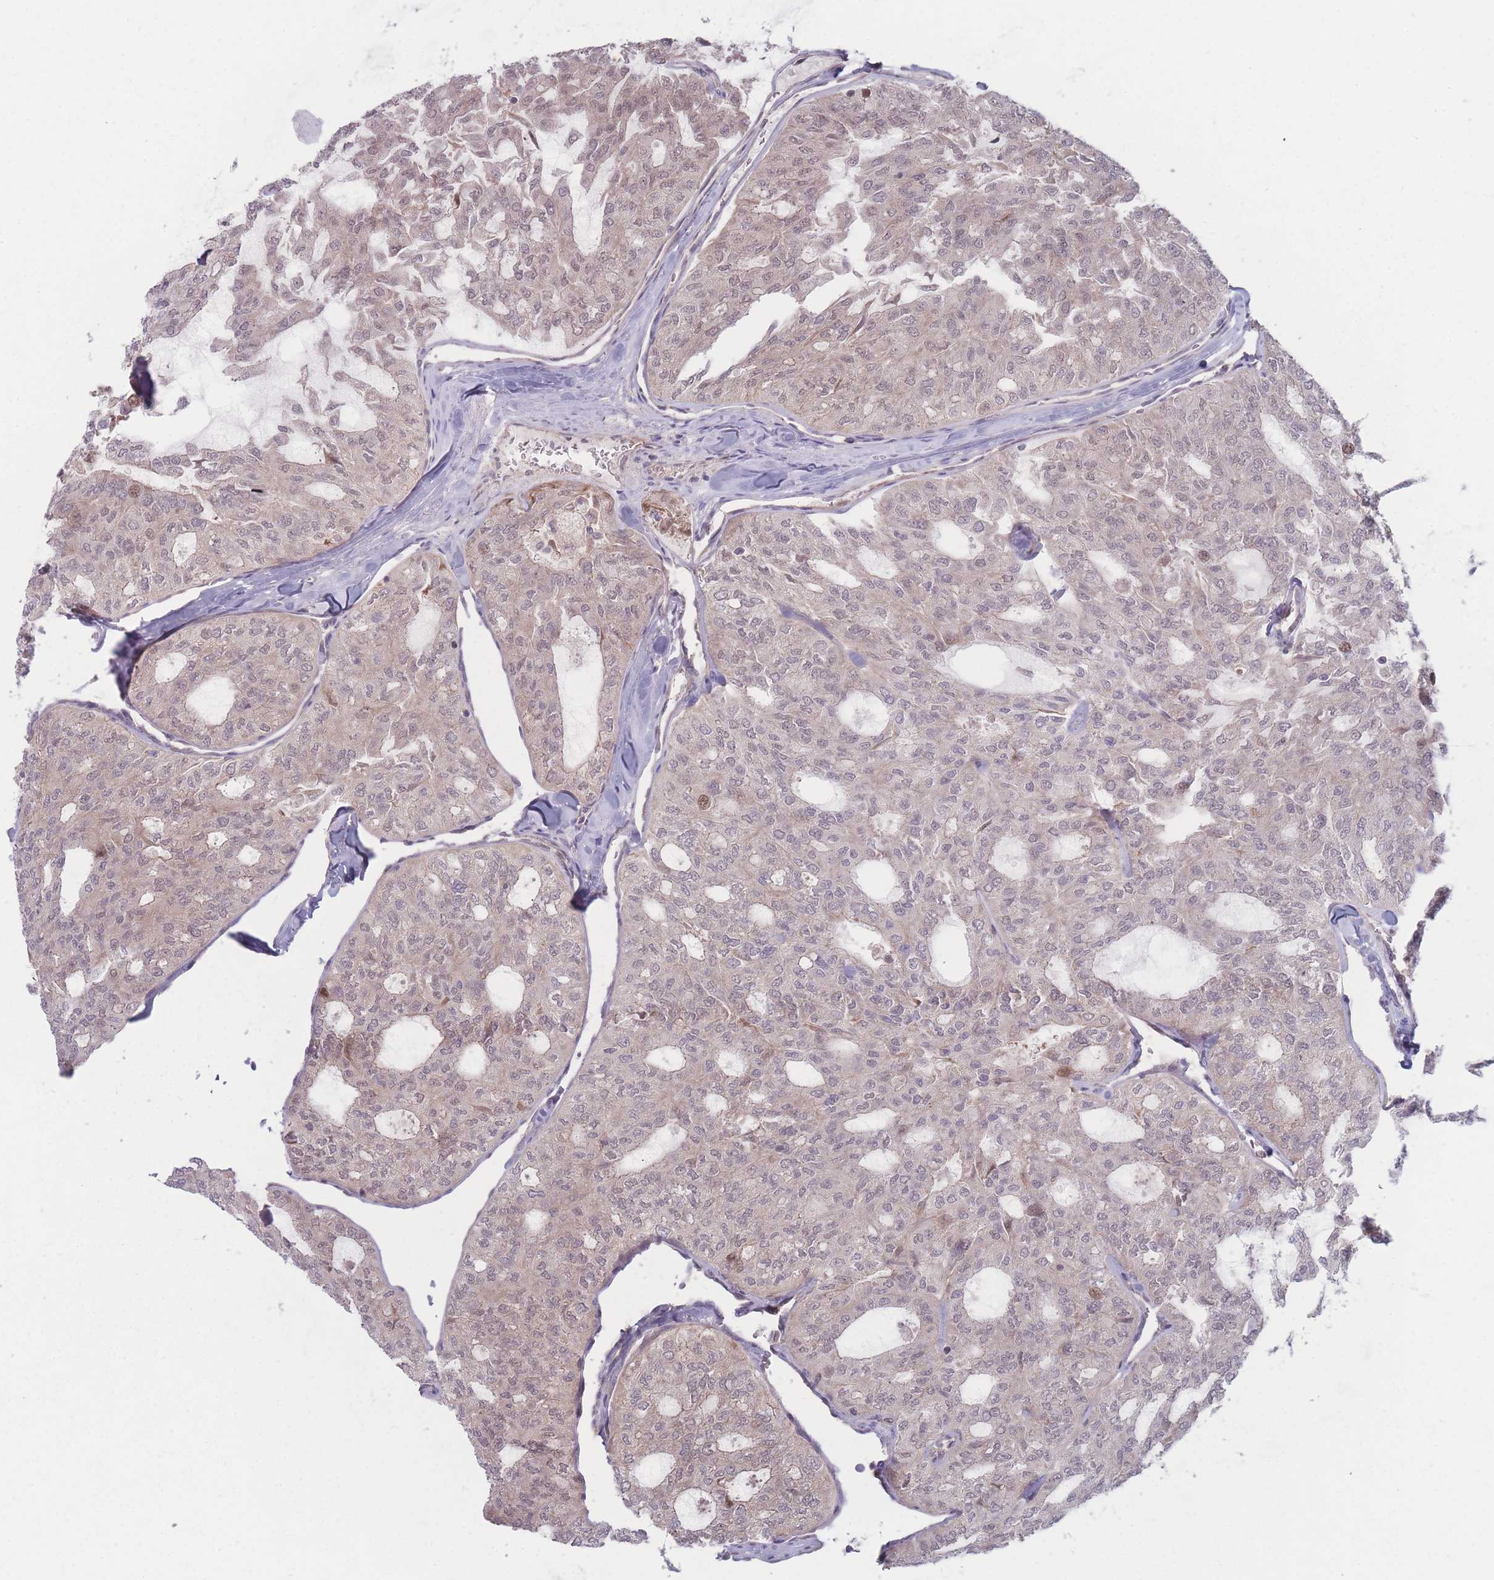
{"staining": {"intensity": "weak", "quantity": "25%-75%", "location": "cytoplasmic/membranous,nuclear"}, "tissue": "thyroid cancer", "cell_type": "Tumor cells", "image_type": "cancer", "snomed": [{"axis": "morphology", "description": "Follicular adenoma carcinoma, NOS"}, {"axis": "topography", "description": "Thyroid gland"}], "caption": "This photomicrograph exhibits follicular adenoma carcinoma (thyroid) stained with IHC to label a protein in brown. The cytoplasmic/membranous and nuclear of tumor cells show weak positivity for the protein. Nuclei are counter-stained blue.", "gene": "RPS18", "patient": {"sex": "male", "age": 75}}